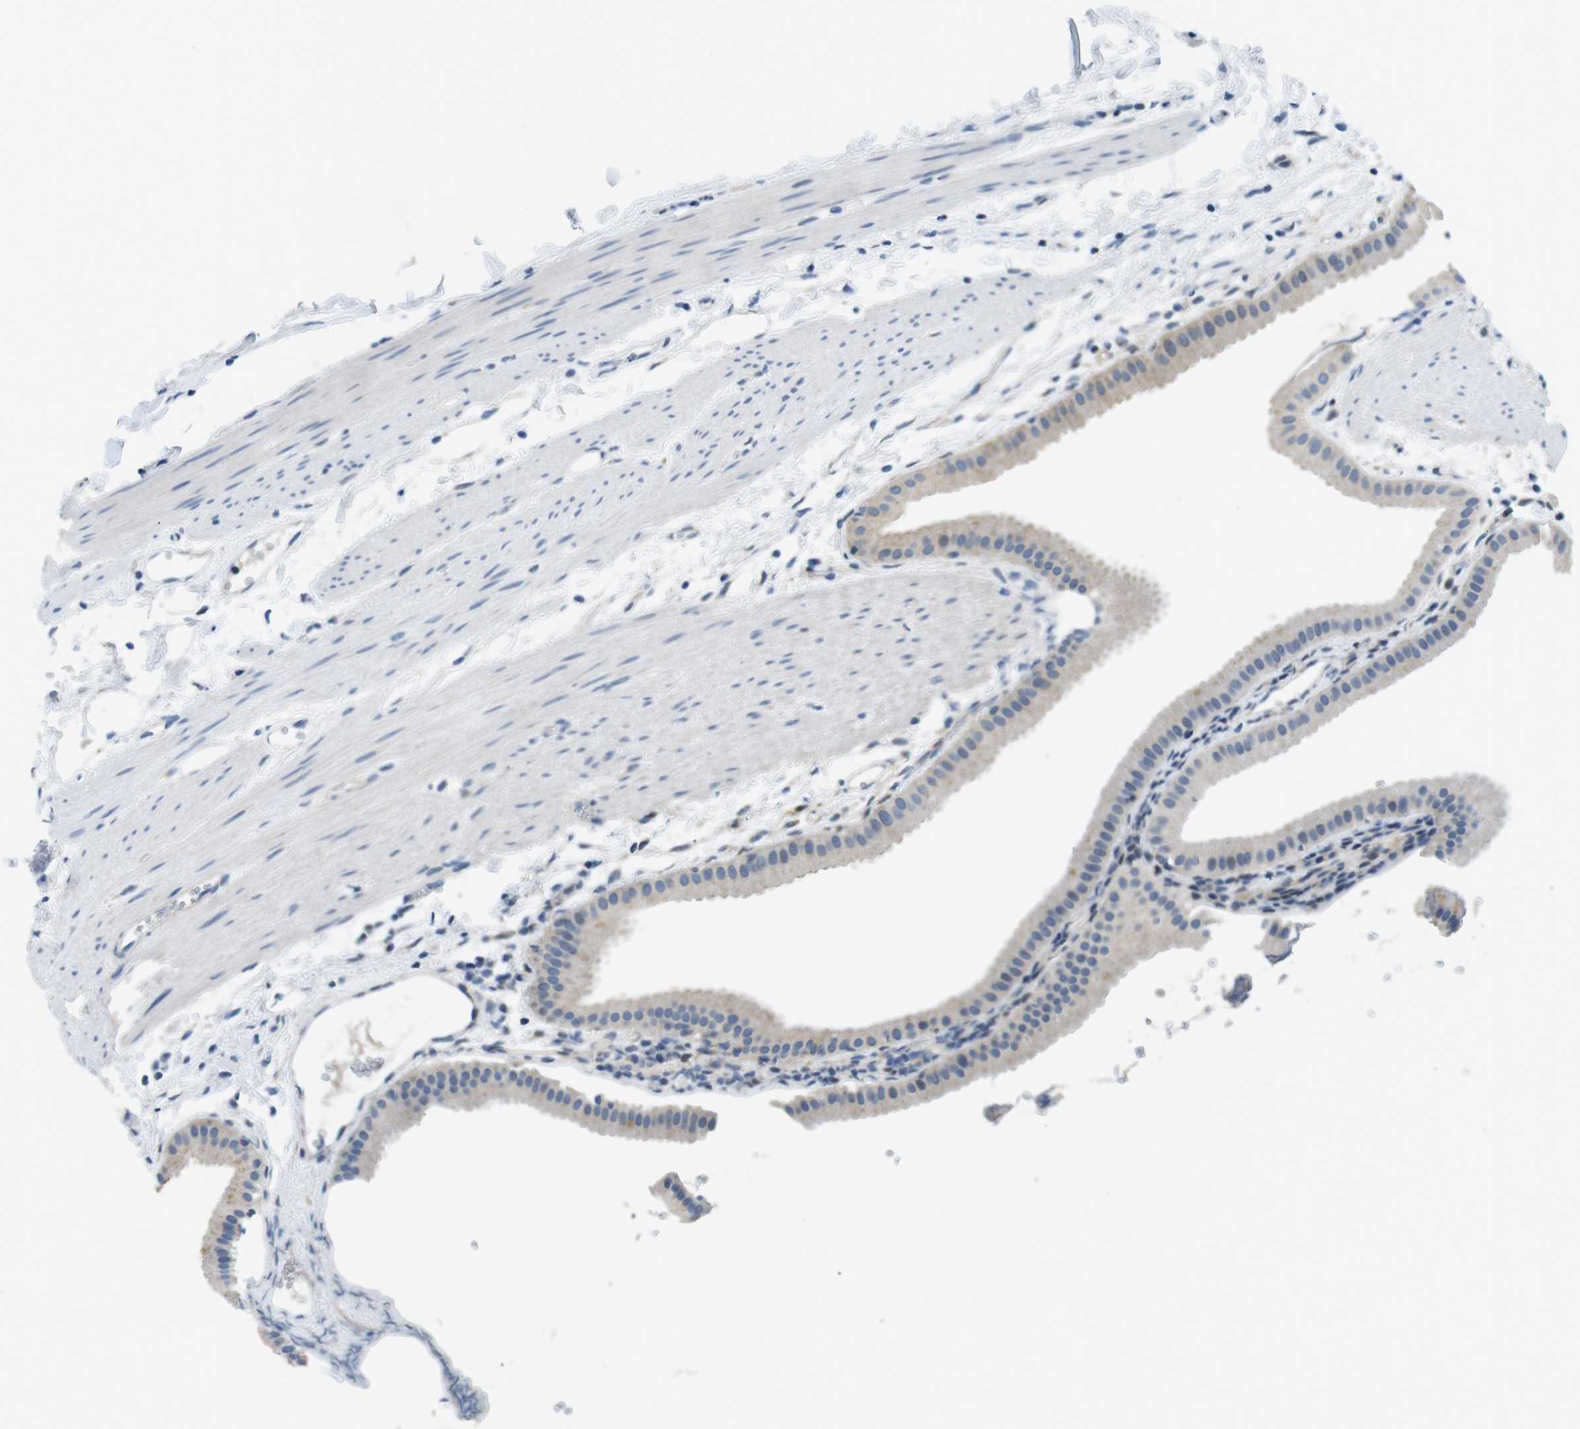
{"staining": {"intensity": "weak", "quantity": "<25%", "location": "cytoplasmic/membranous"}, "tissue": "gallbladder", "cell_type": "Glandular cells", "image_type": "normal", "snomed": [{"axis": "morphology", "description": "Normal tissue, NOS"}, {"axis": "topography", "description": "Gallbladder"}], "caption": "This is an immunohistochemistry histopathology image of normal gallbladder. There is no staining in glandular cells.", "gene": "PHLDA1", "patient": {"sex": "female", "age": 64}}